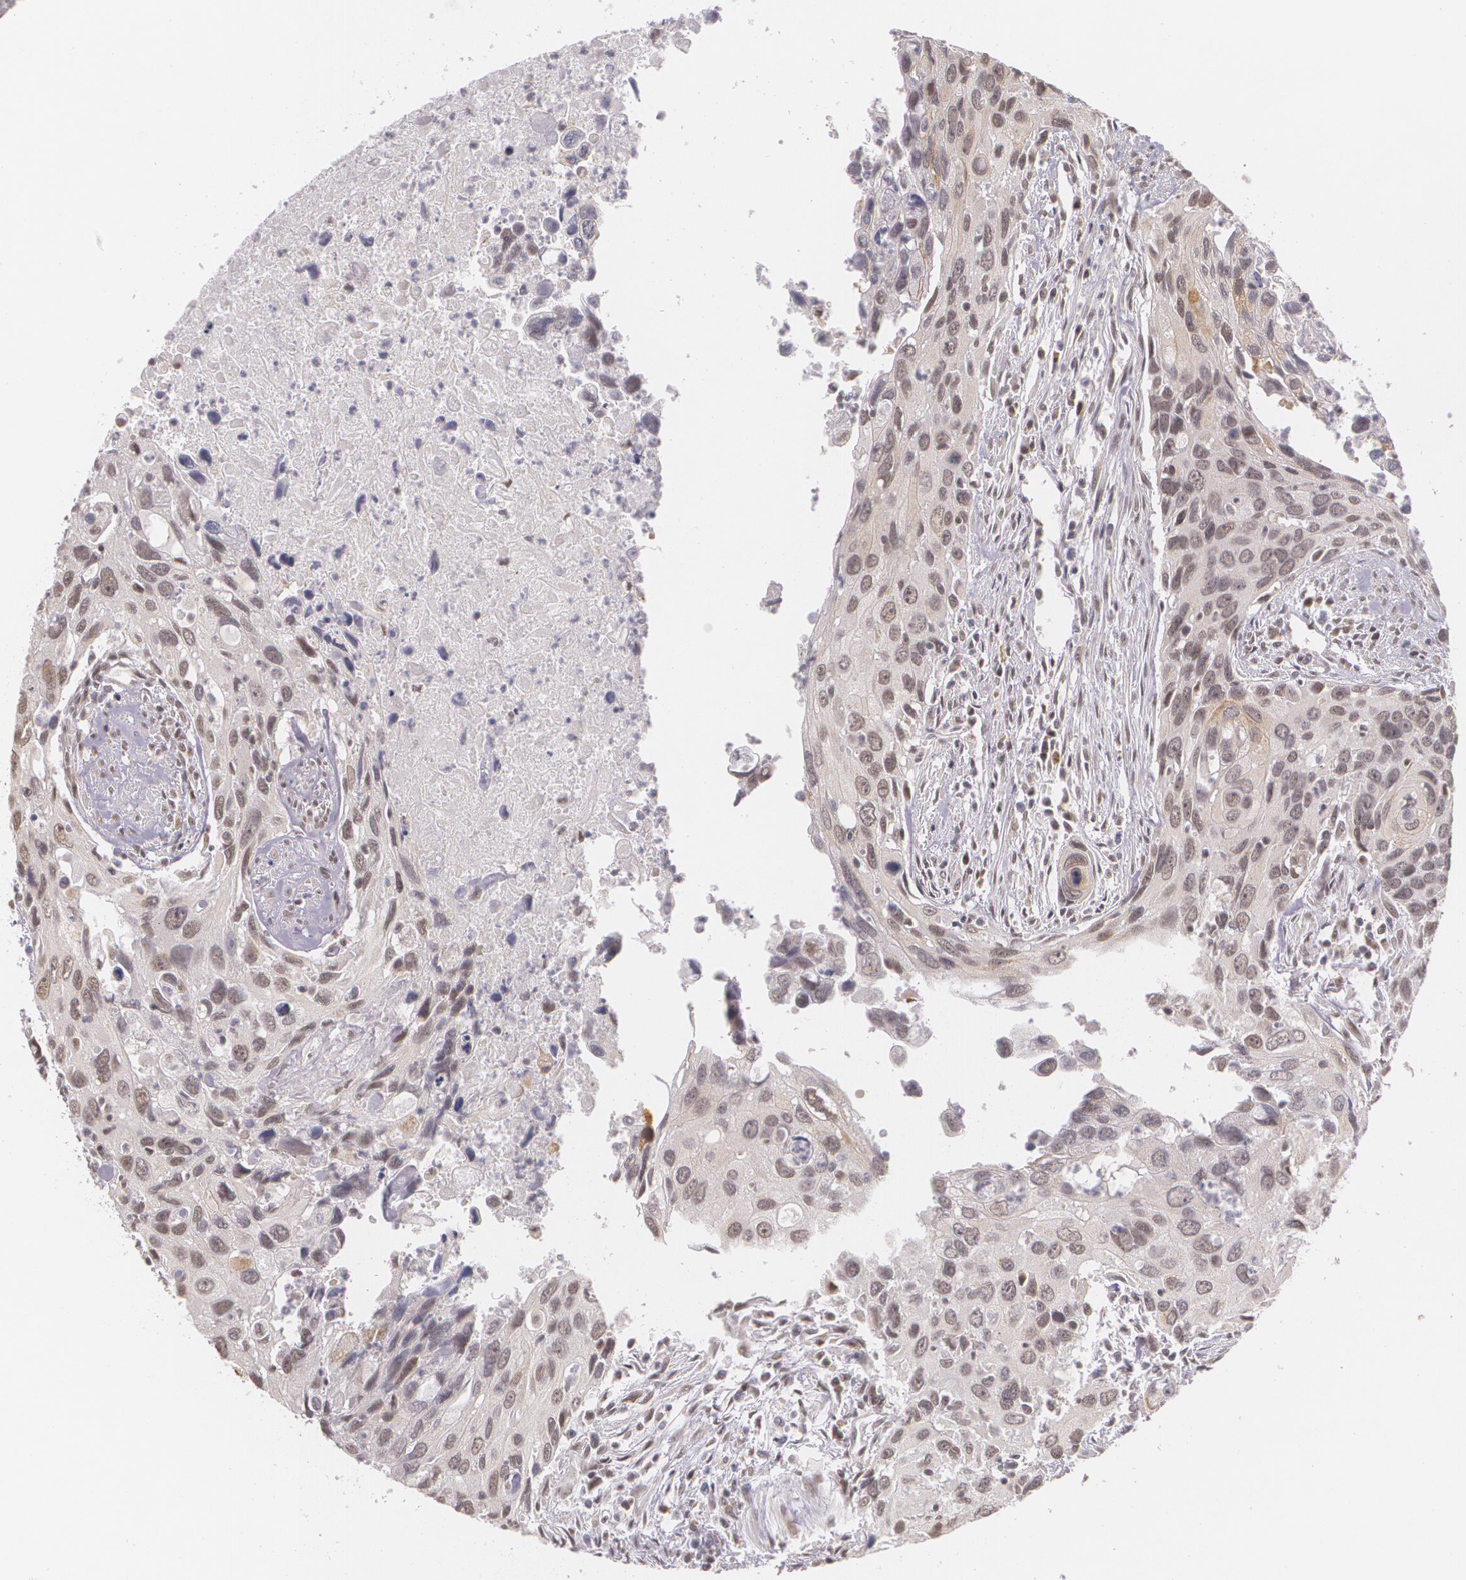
{"staining": {"intensity": "weak", "quantity": "25%-75%", "location": "nuclear"}, "tissue": "urothelial cancer", "cell_type": "Tumor cells", "image_type": "cancer", "snomed": [{"axis": "morphology", "description": "Urothelial carcinoma, High grade"}, {"axis": "topography", "description": "Urinary bladder"}], "caption": "High-grade urothelial carcinoma stained with a brown dye displays weak nuclear positive positivity in about 25%-75% of tumor cells.", "gene": "ALX1", "patient": {"sex": "male", "age": 71}}